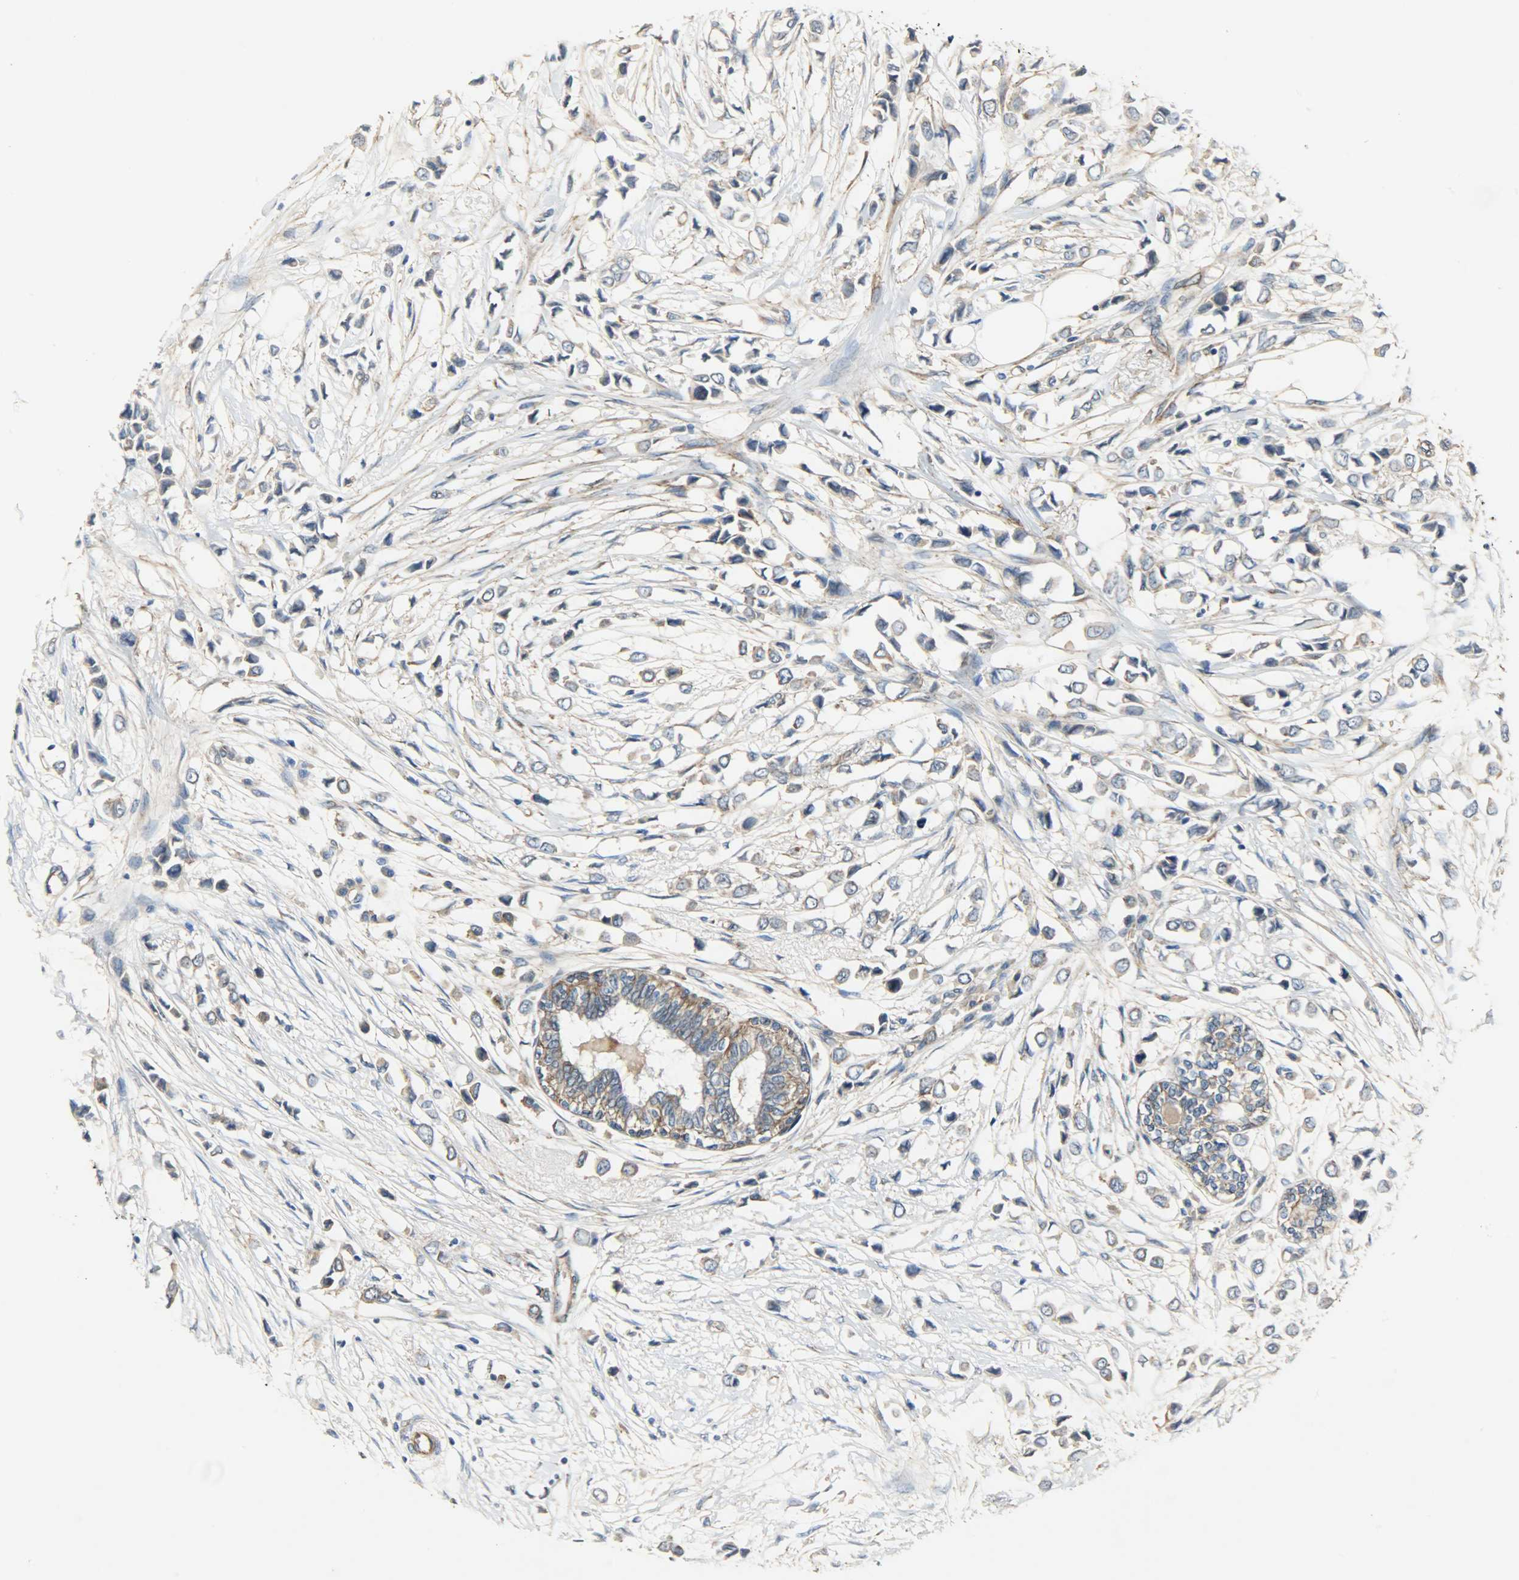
{"staining": {"intensity": "weak", "quantity": ">75%", "location": "cytoplasmic/membranous"}, "tissue": "breast cancer", "cell_type": "Tumor cells", "image_type": "cancer", "snomed": [{"axis": "morphology", "description": "Lobular carcinoma"}, {"axis": "topography", "description": "Breast"}], "caption": "Breast lobular carcinoma stained with a brown dye shows weak cytoplasmic/membranous positive expression in approximately >75% of tumor cells.", "gene": "KIAA1217", "patient": {"sex": "female", "age": 51}}